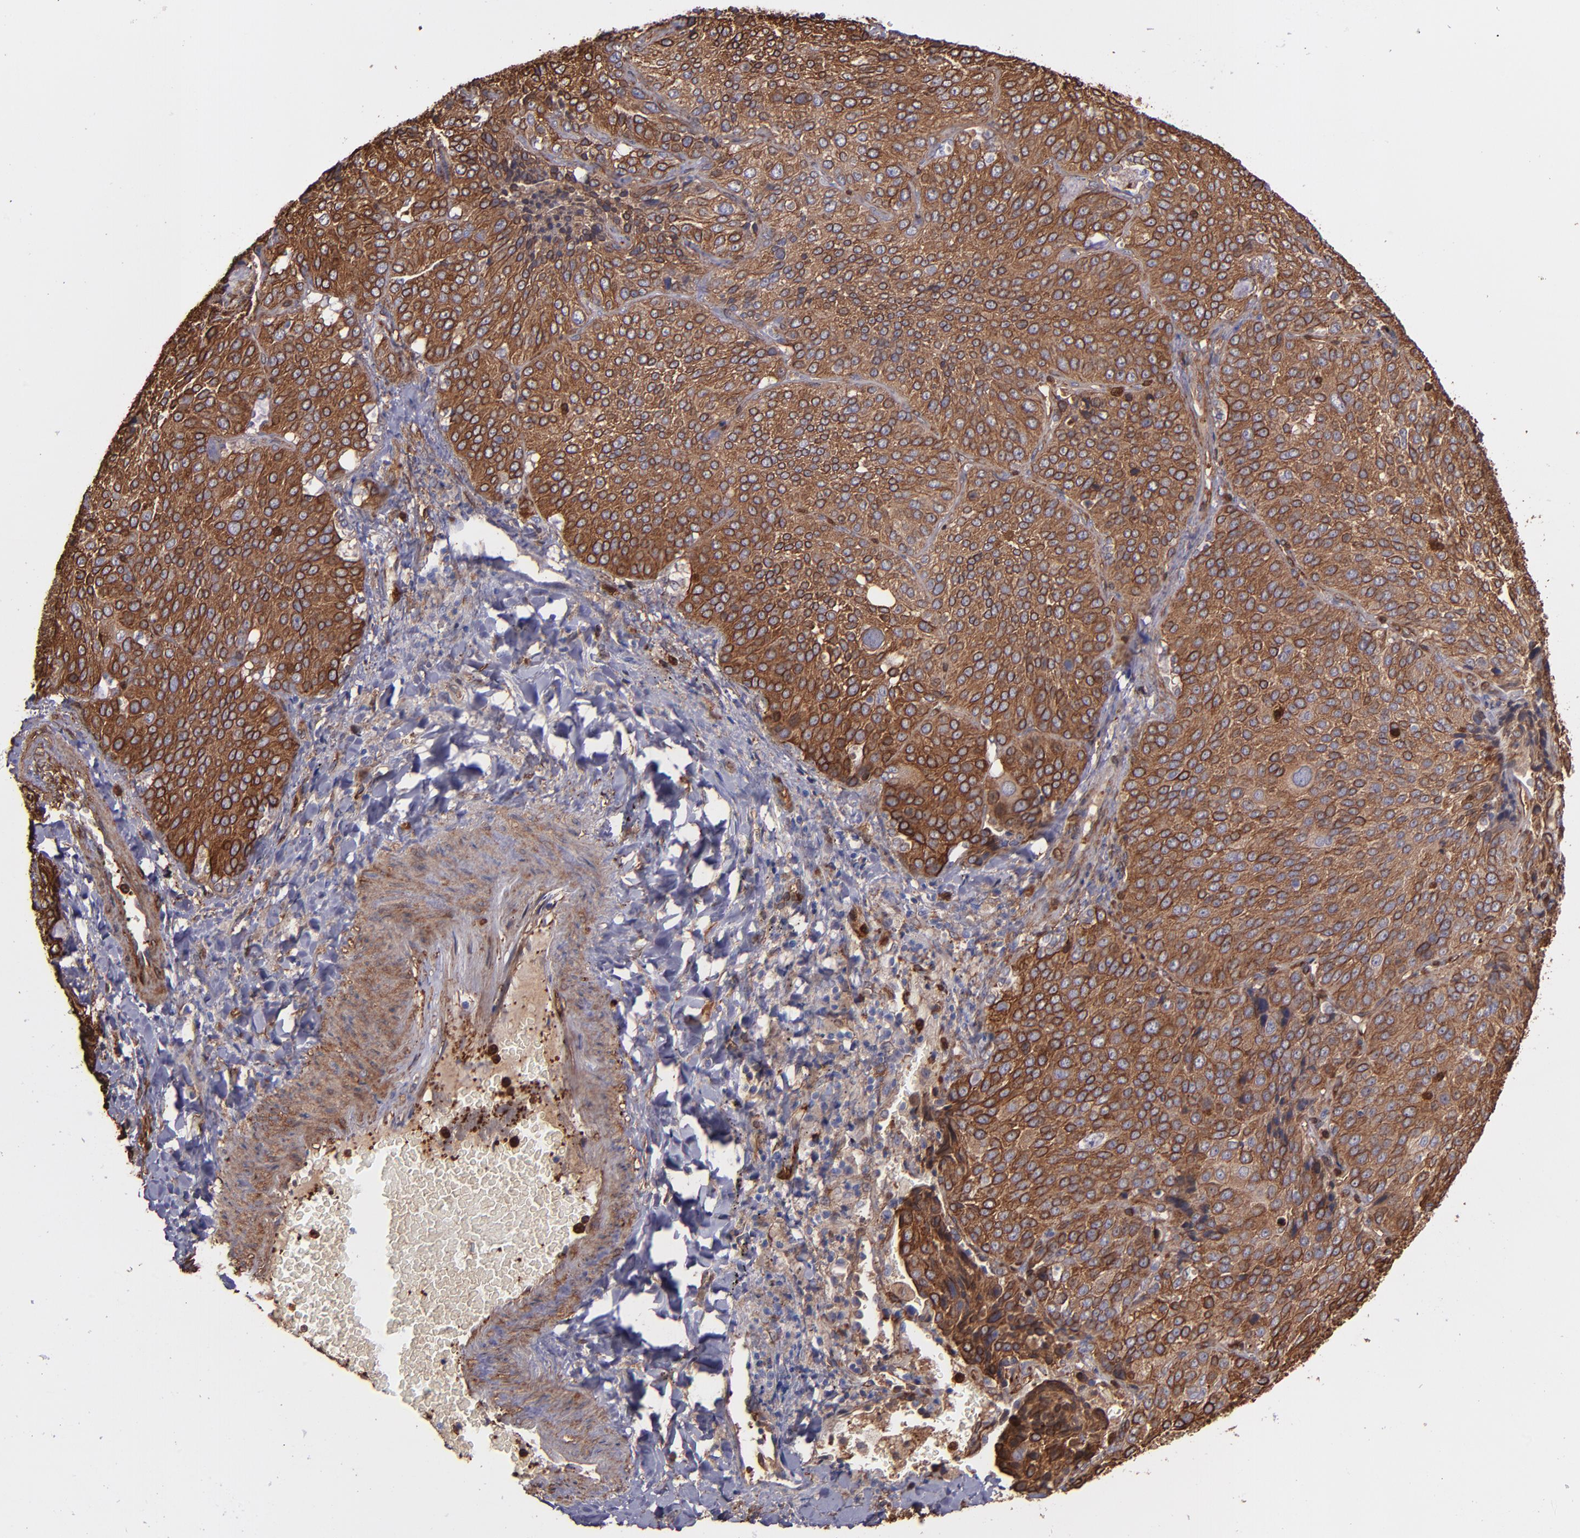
{"staining": {"intensity": "strong", "quantity": ">75%", "location": "cytoplasmic/membranous"}, "tissue": "lung cancer", "cell_type": "Tumor cells", "image_type": "cancer", "snomed": [{"axis": "morphology", "description": "Squamous cell carcinoma, NOS"}, {"axis": "topography", "description": "Lung"}], "caption": "IHC (DAB (3,3'-diaminobenzidine)) staining of human lung cancer (squamous cell carcinoma) displays strong cytoplasmic/membranous protein staining in approximately >75% of tumor cells.", "gene": "VCL", "patient": {"sex": "male", "age": 54}}